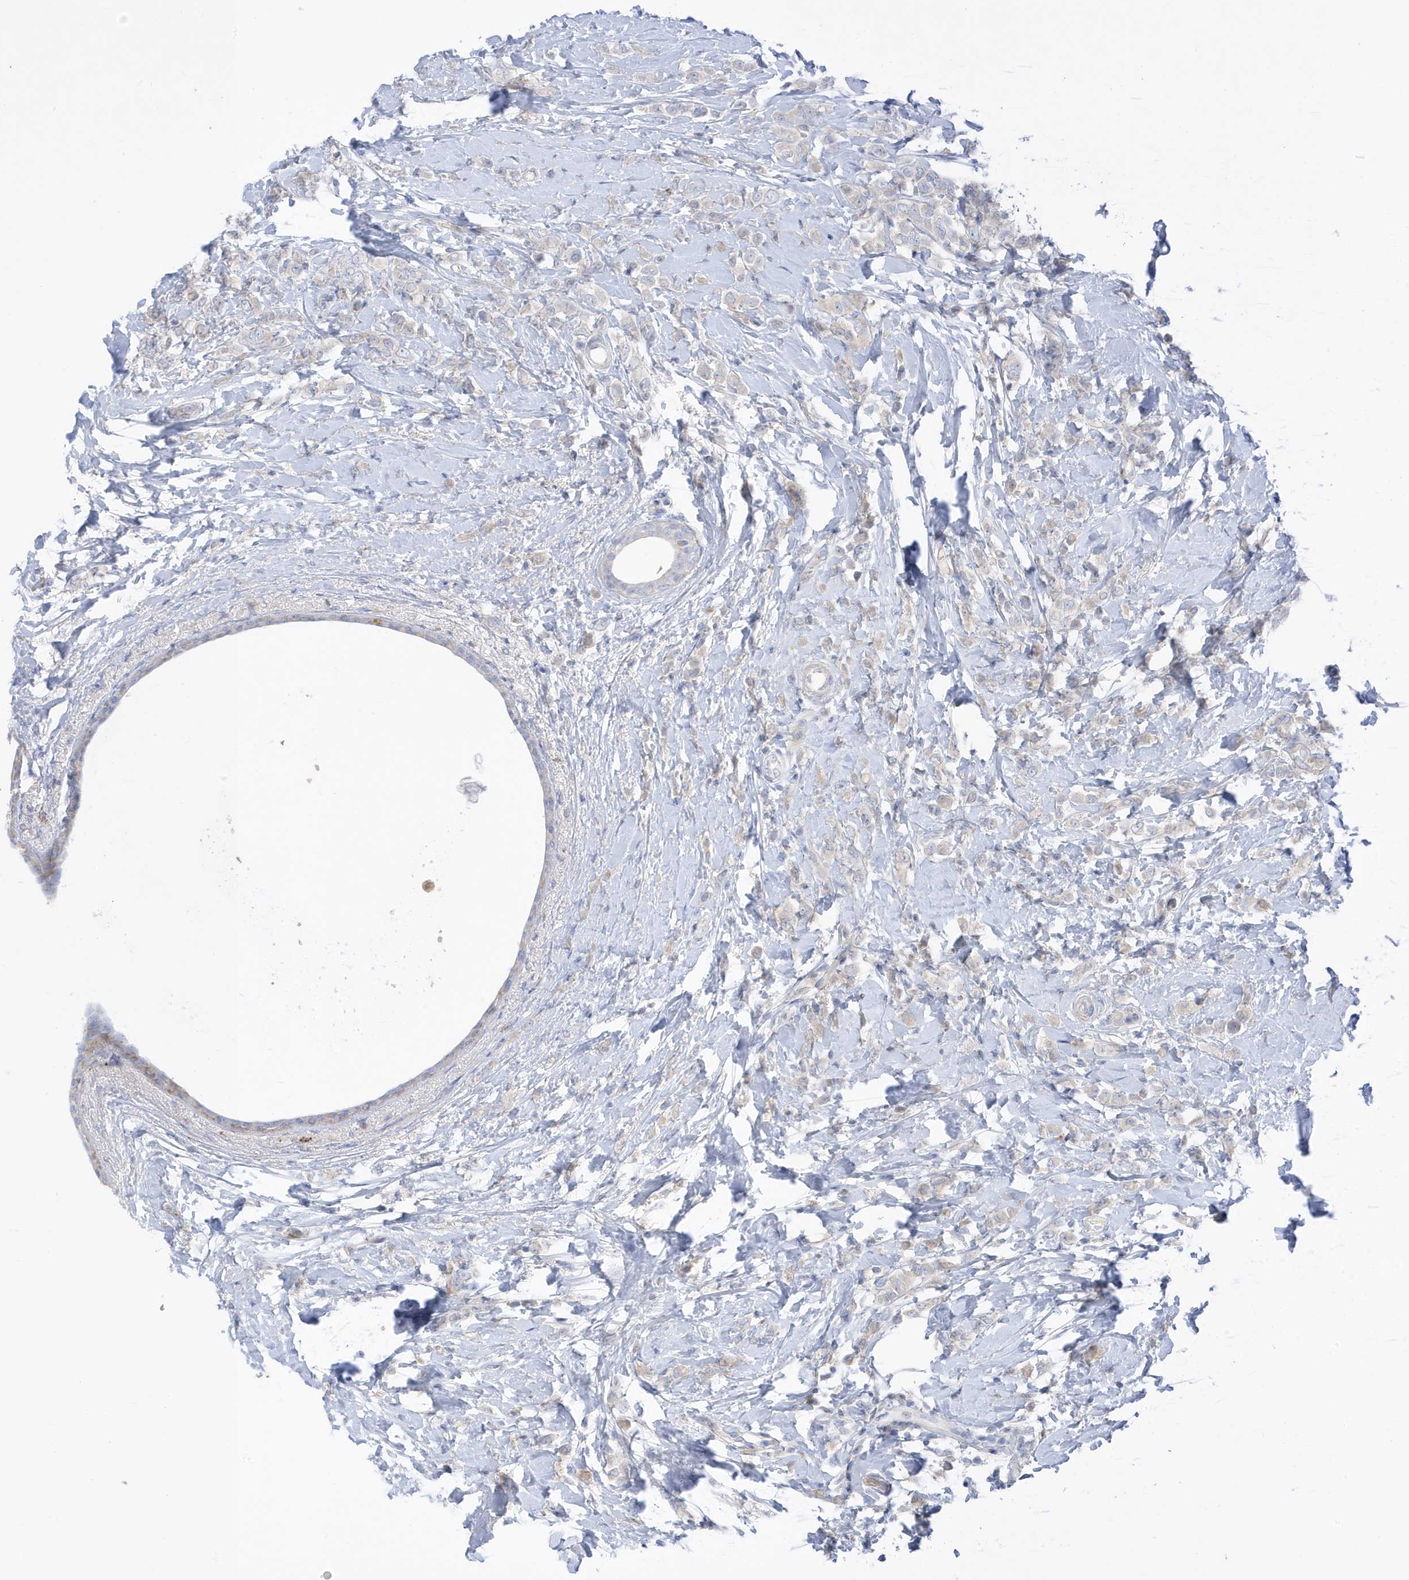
{"staining": {"intensity": "negative", "quantity": "none", "location": "none"}, "tissue": "breast cancer", "cell_type": "Tumor cells", "image_type": "cancer", "snomed": [{"axis": "morphology", "description": "Lobular carcinoma"}, {"axis": "topography", "description": "Breast"}], "caption": "Immunohistochemical staining of human breast lobular carcinoma demonstrates no significant expression in tumor cells.", "gene": "ATP13A5", "patient": {"sex": "female", "age": 47}}